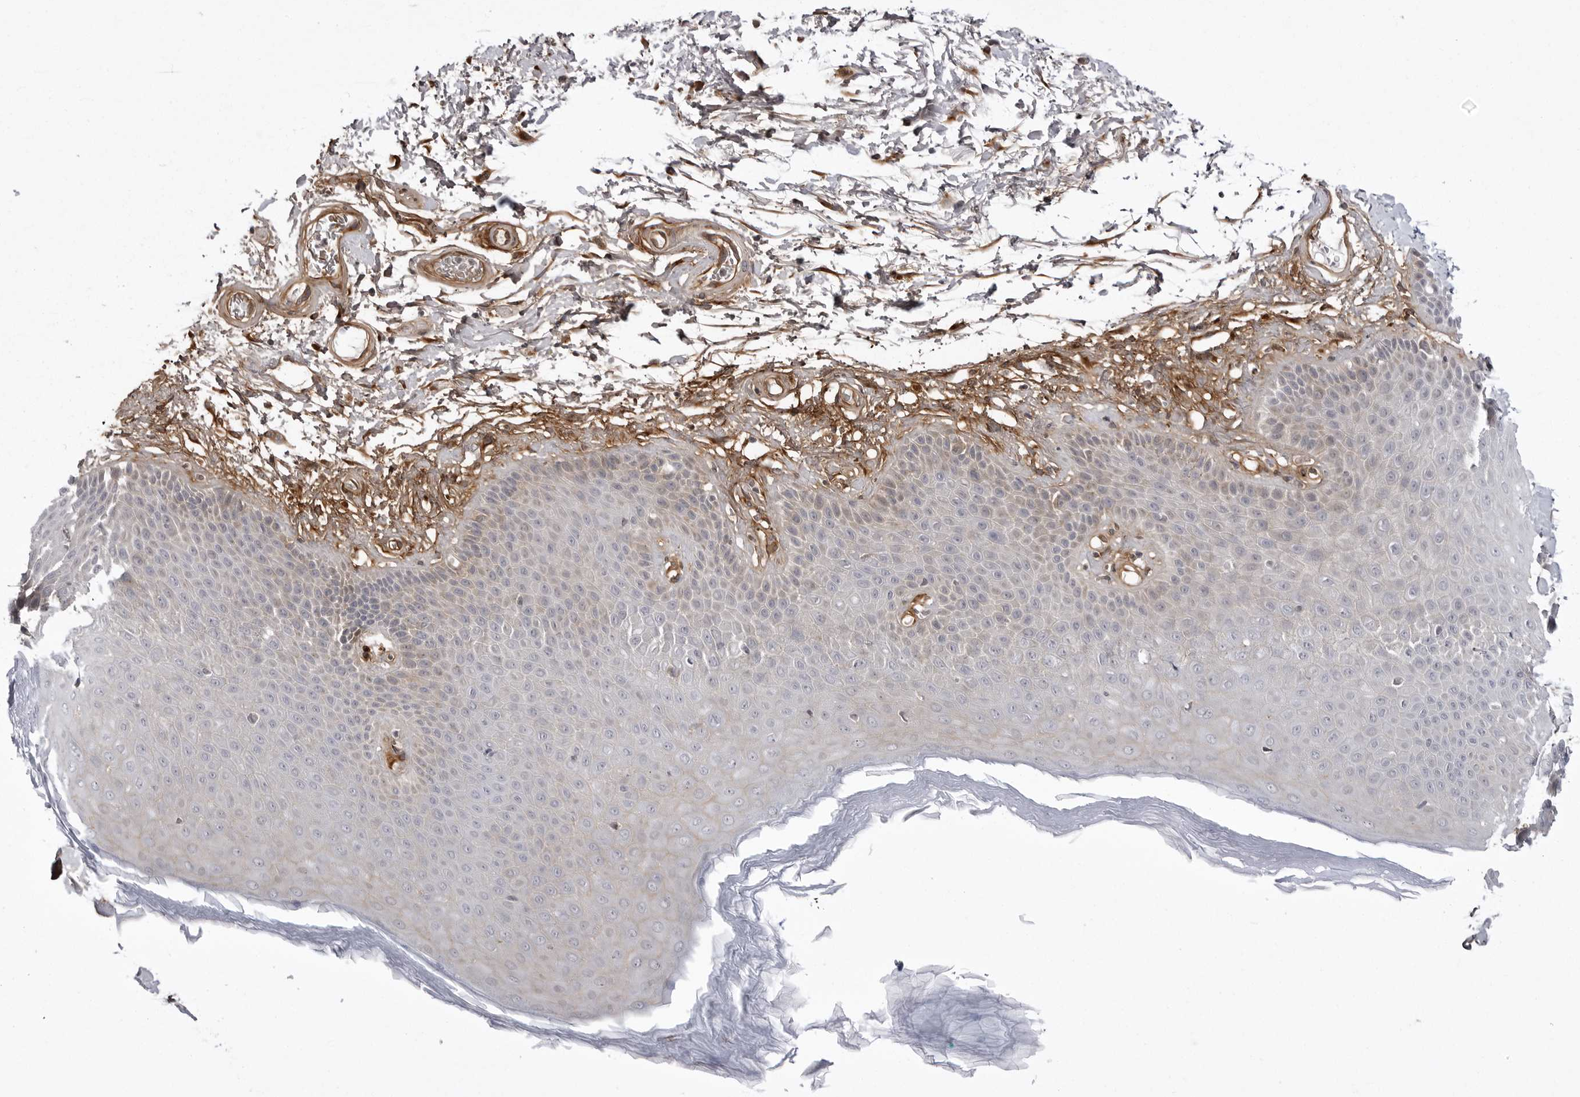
{"staining": {"intensity": "weak", "quantity": "<25%", "location": "cytoplasmic/membranous"}, "tissue": "skin", "cell_type": "Epidermal cells", "image_type": "normal", "snomed": [{"axis": "morphology", "description": "Normal tissue, NOS"}, {"axis": "topography", "description": "Anal"}], "caption": "The image displays no staining of epidermal cells in benign skin. (DAB (3,3'-diaminobenzidine) IHC visualized using brightfield microscopy, high magnification).", "gene": "ARL5A", "patient": {"sex": "male", "age": 74}}